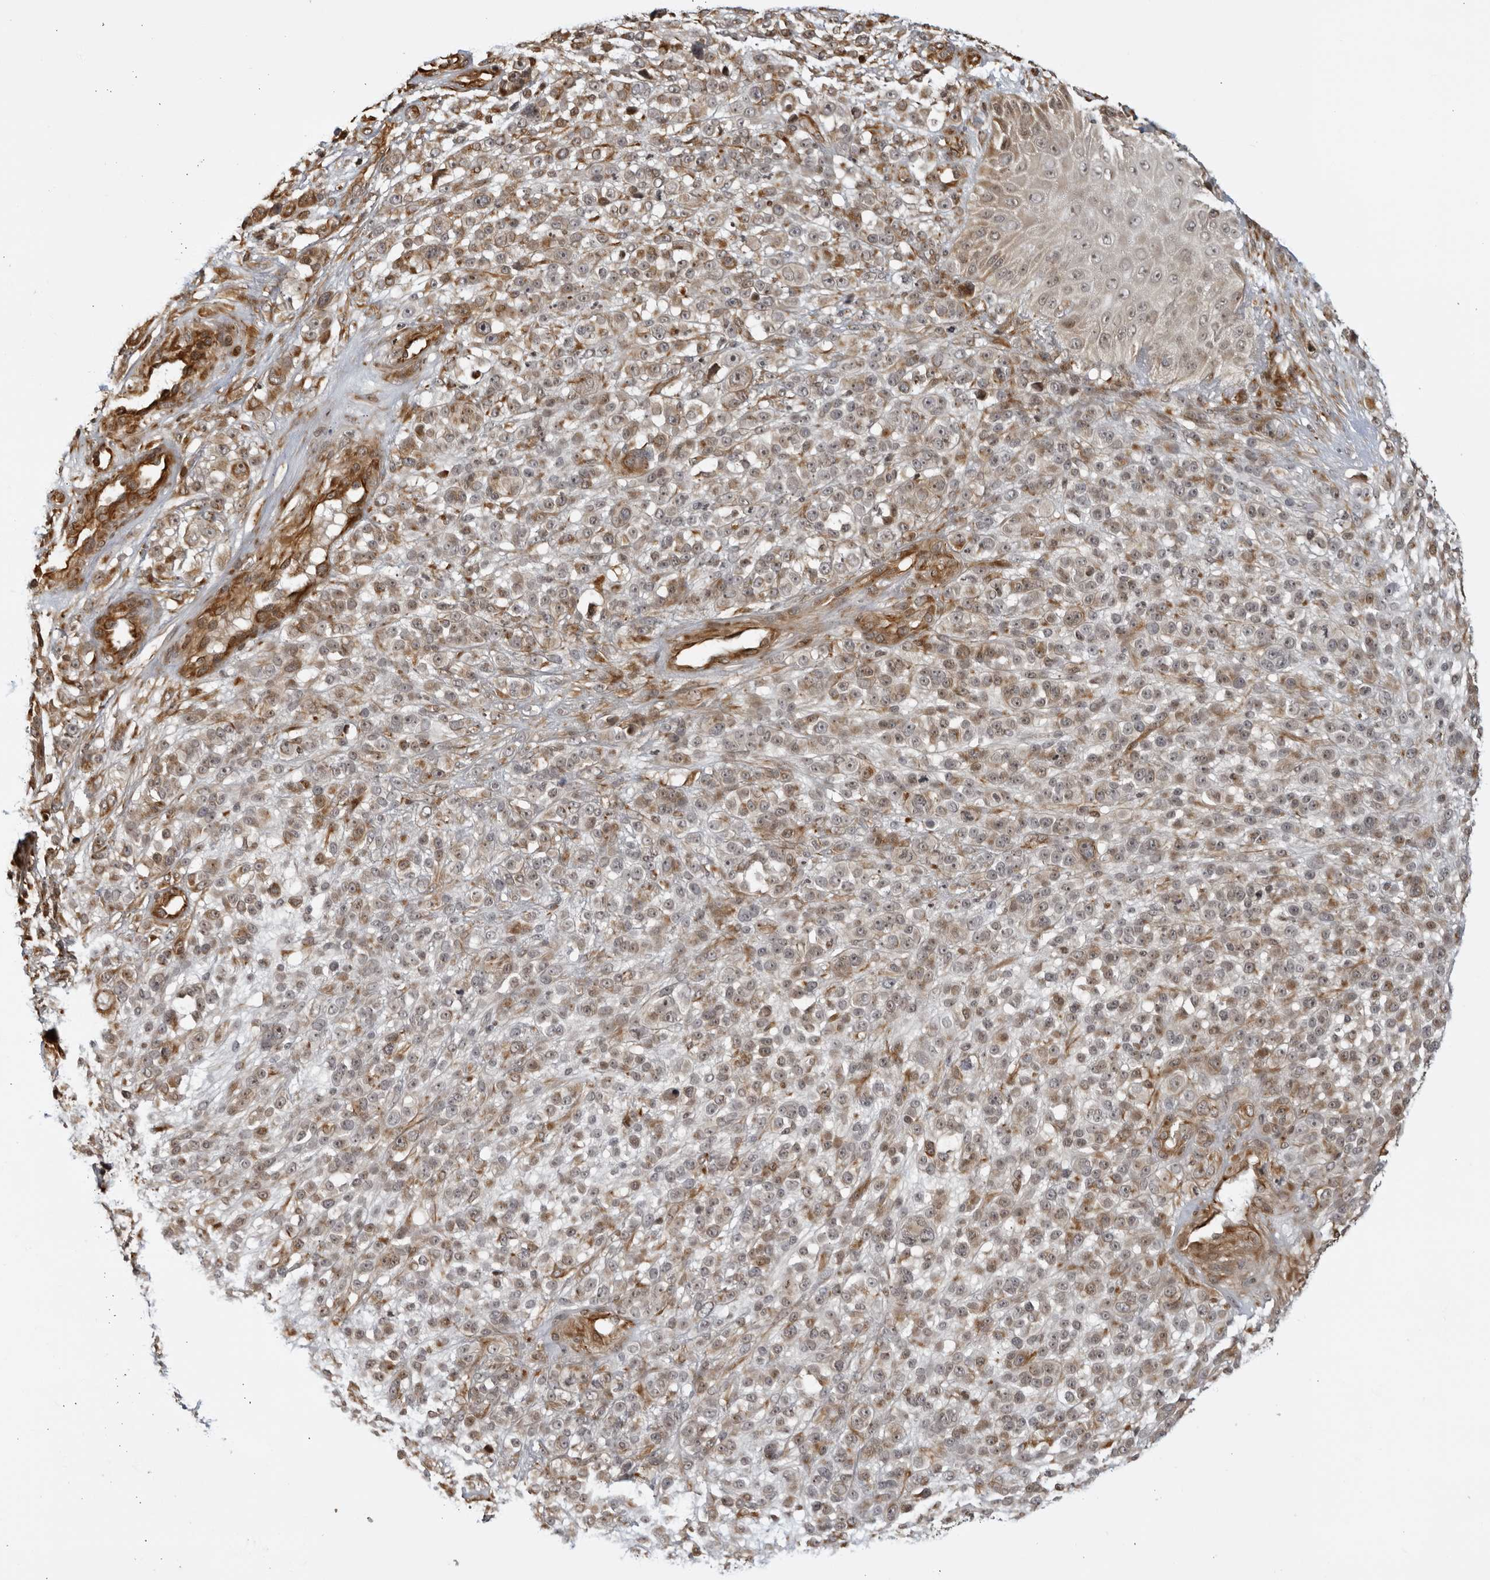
{"staining": {"intensity": "moderate", "quantity": "<25%", "location": "cytoplasmic/membranous"}, "tissue": "melanoma", "cell_type": "Tumor cells", "image_type": "cancer", "snomed": [{"axis": "morphology", "description": "Malignant melanoma, NOS"}, {"axis": "topography", "description": "Skin"}], "caption": "Human melanoma stained for a protein (brown) displays moderate cytoplasmic/membranous positive positivity in approximately <25% of tumor cells.", "gene": "TCF21", "patient": {"sex": "female", "age": 55}}